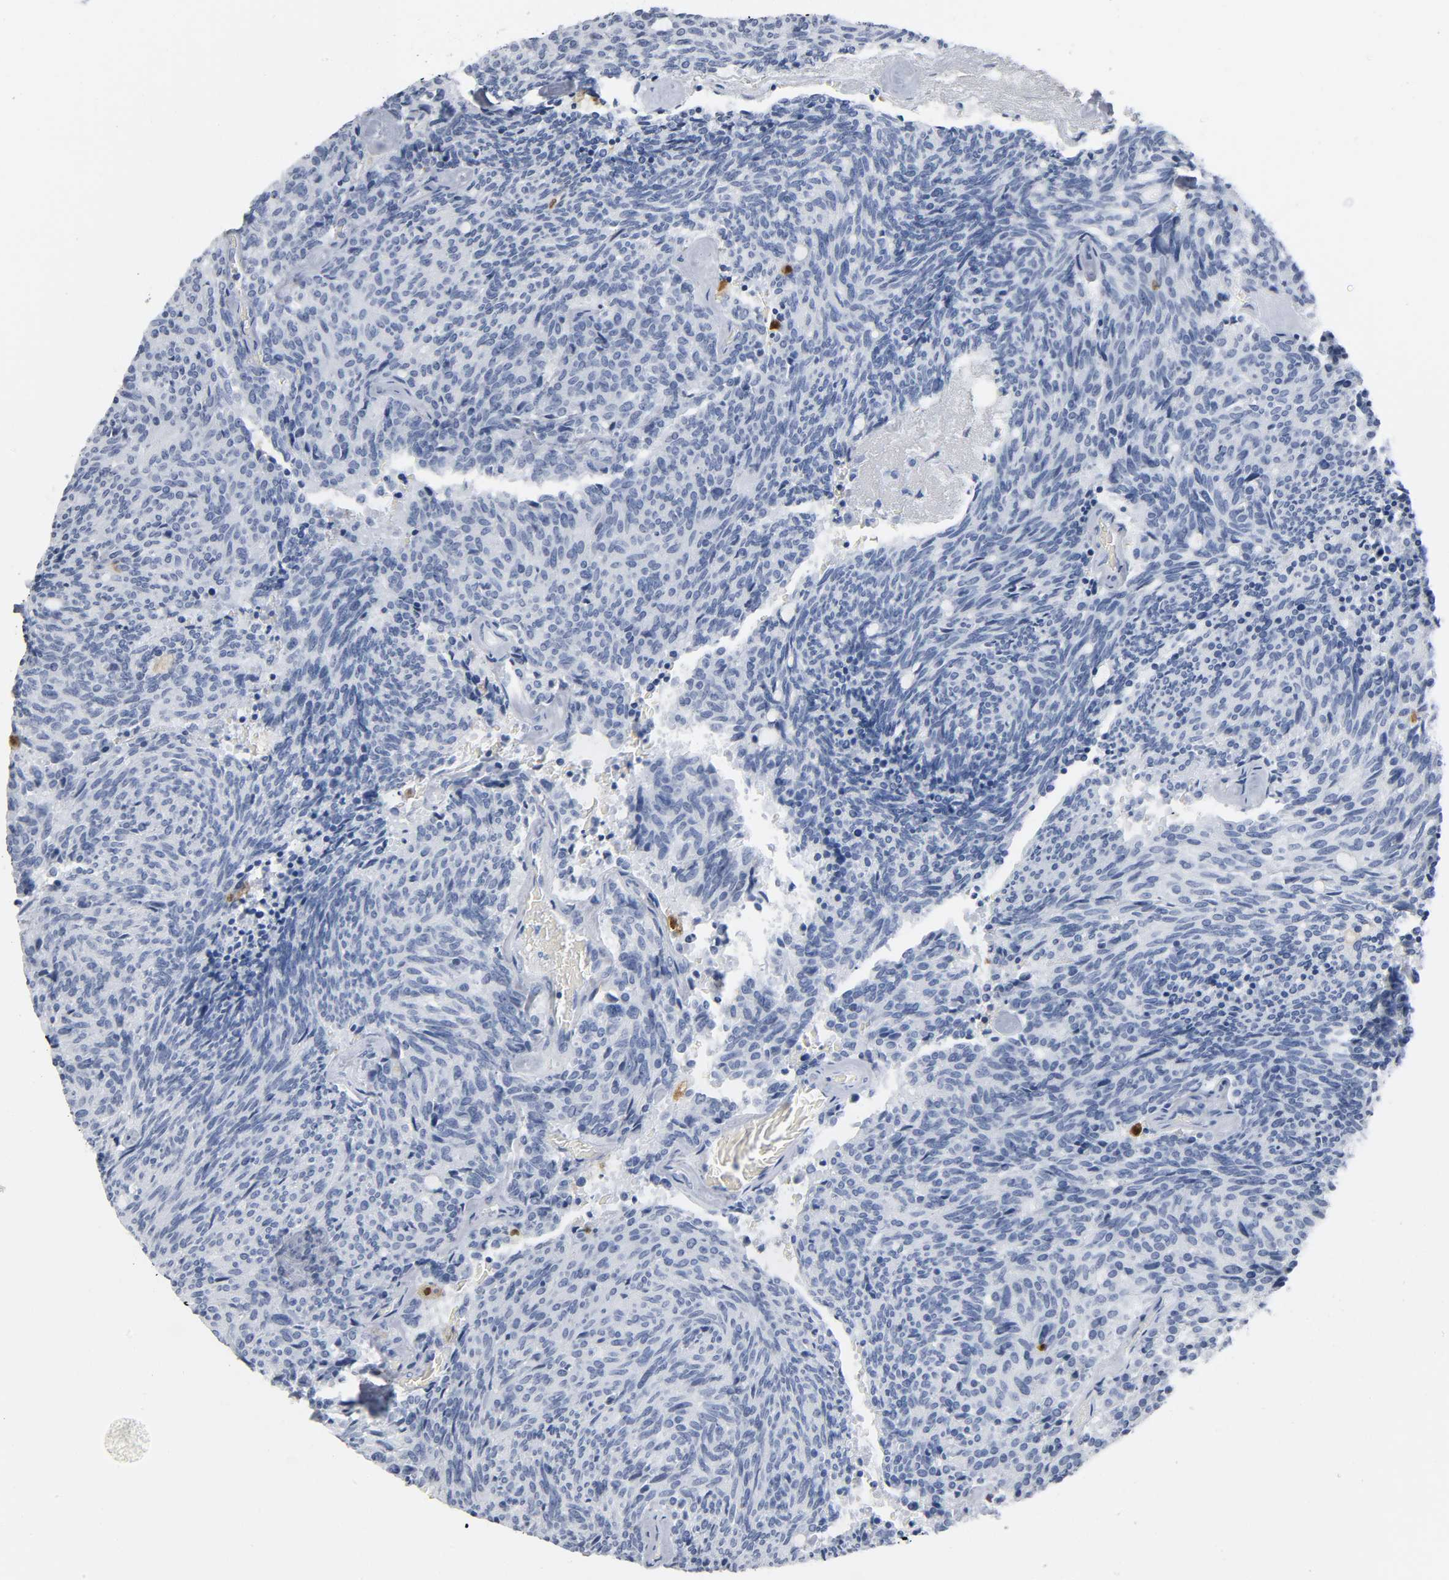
{"staining": {"intensity": "negative", "quantity": "none", "location": "none"}, "tissue": "carcinoid", "cell_type": "Tumor cells", "image_type": "cancer", "snomed": [{"axis": "morphology", "description": "Carcinoid, malignant, NOS"}, {"axis": "topography", "description": "Pancreas"}], "caption": "An immunohistochemistry (IHC) image of malignant carcinoid is shown. There is no staining in tumor cells of malignant carcinoid.", "gene": "DOK2", "patient": {"sex": "female", "age": 54}}